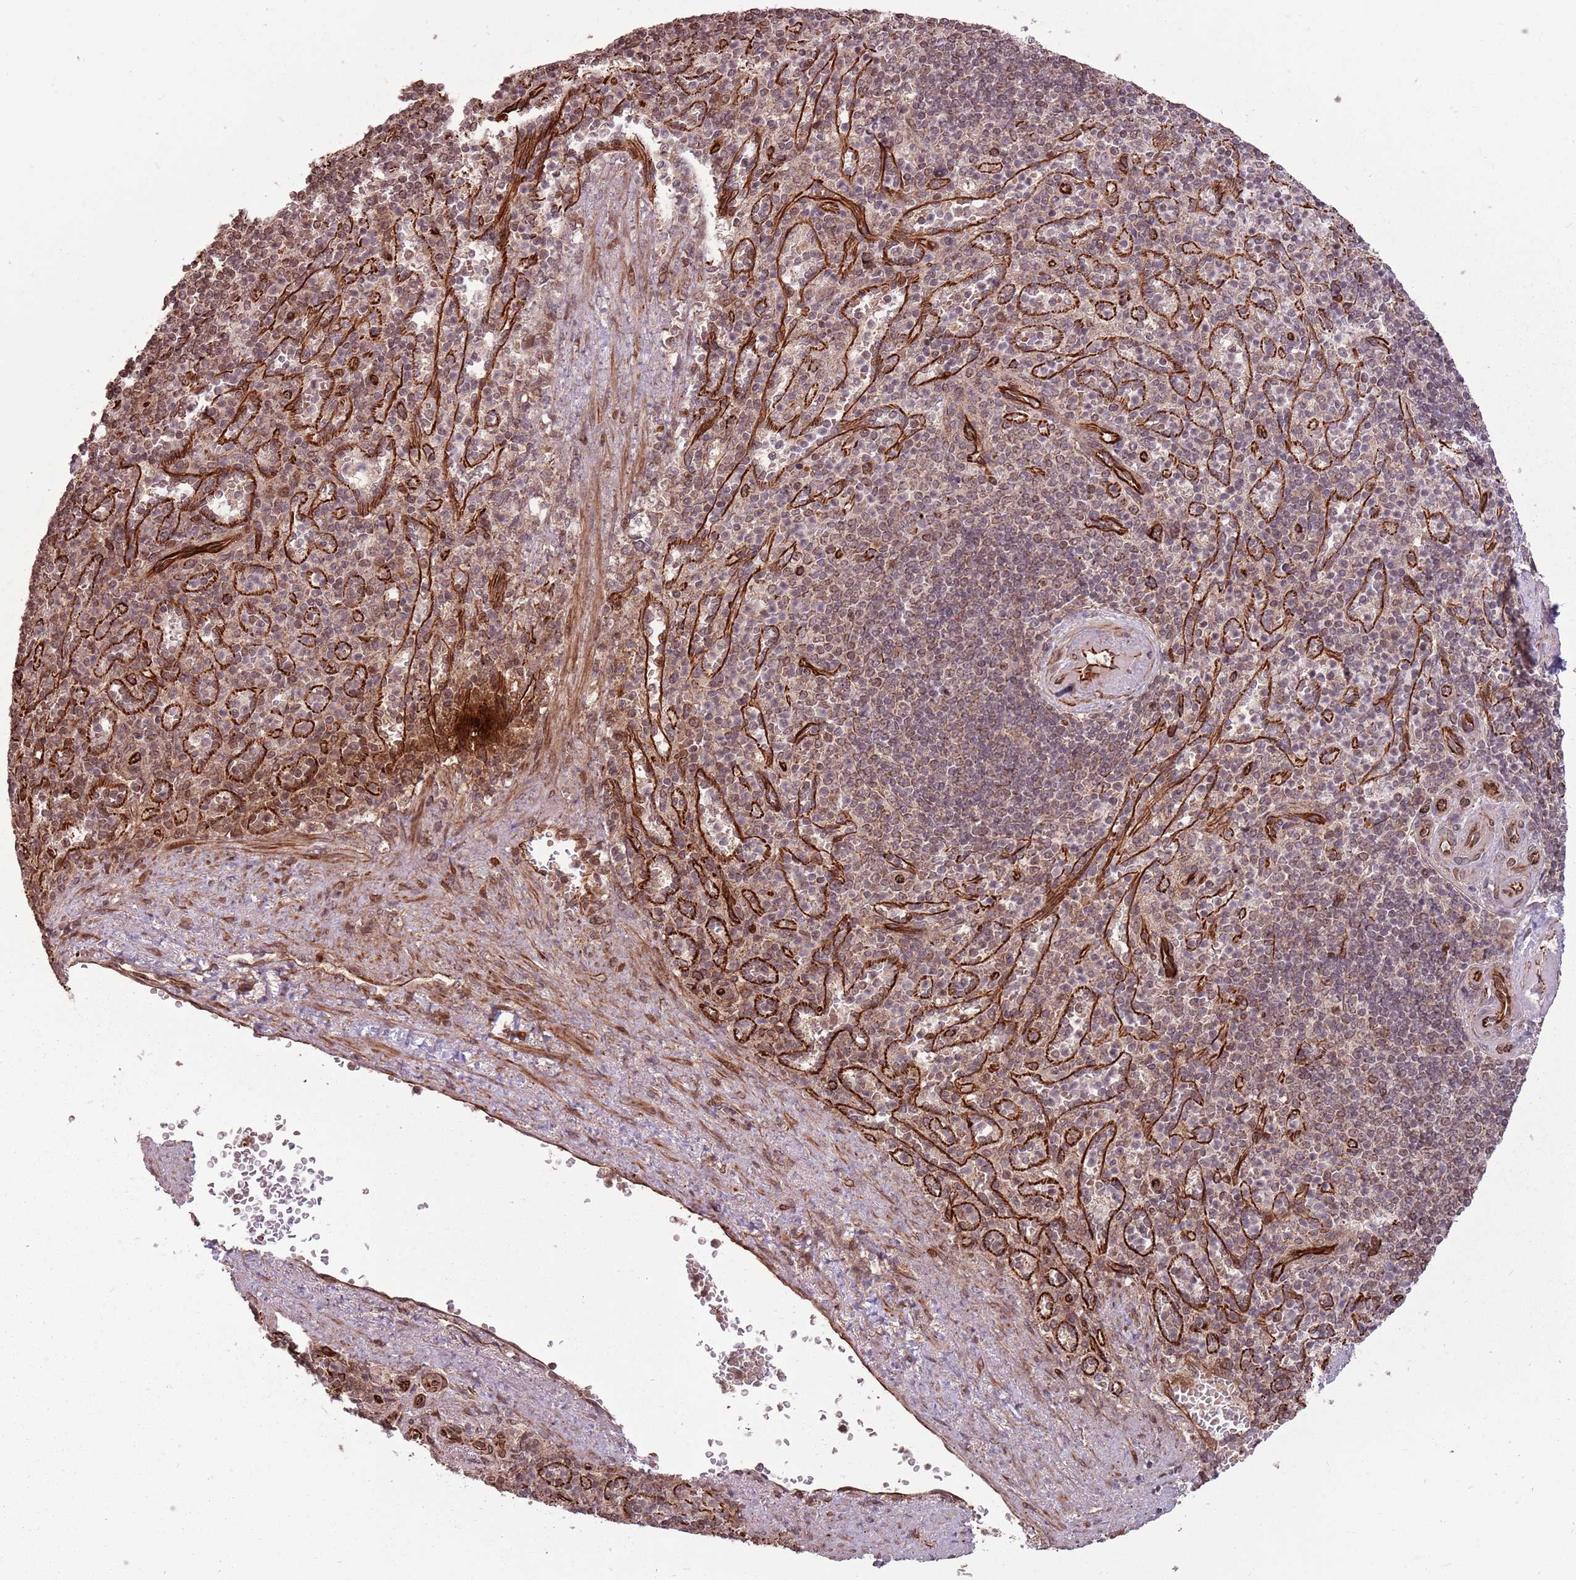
{"staining": {"intensity": "moderate", "quantity": "25%-75%", "location": "cytoplasmic/membranous,nuclear"}, "tissue": "spleen", "cell_type": "Cells in red pulp", "image_type": "normal", "snomed": [{"axis": "morphology", "description": "Normal tissue, NOS"}, {"axis": "topography", "description": "Spleen"}], "caption": "There is medium levels of moderate cytoplasmic/membranous,nuclear staining in cells in red pulp of benign spleen, as demonstrated by immunohistochemical staining (brown color).", "gene": "ADAMTS3", "patient": {"sex": "female", "age": 74}}